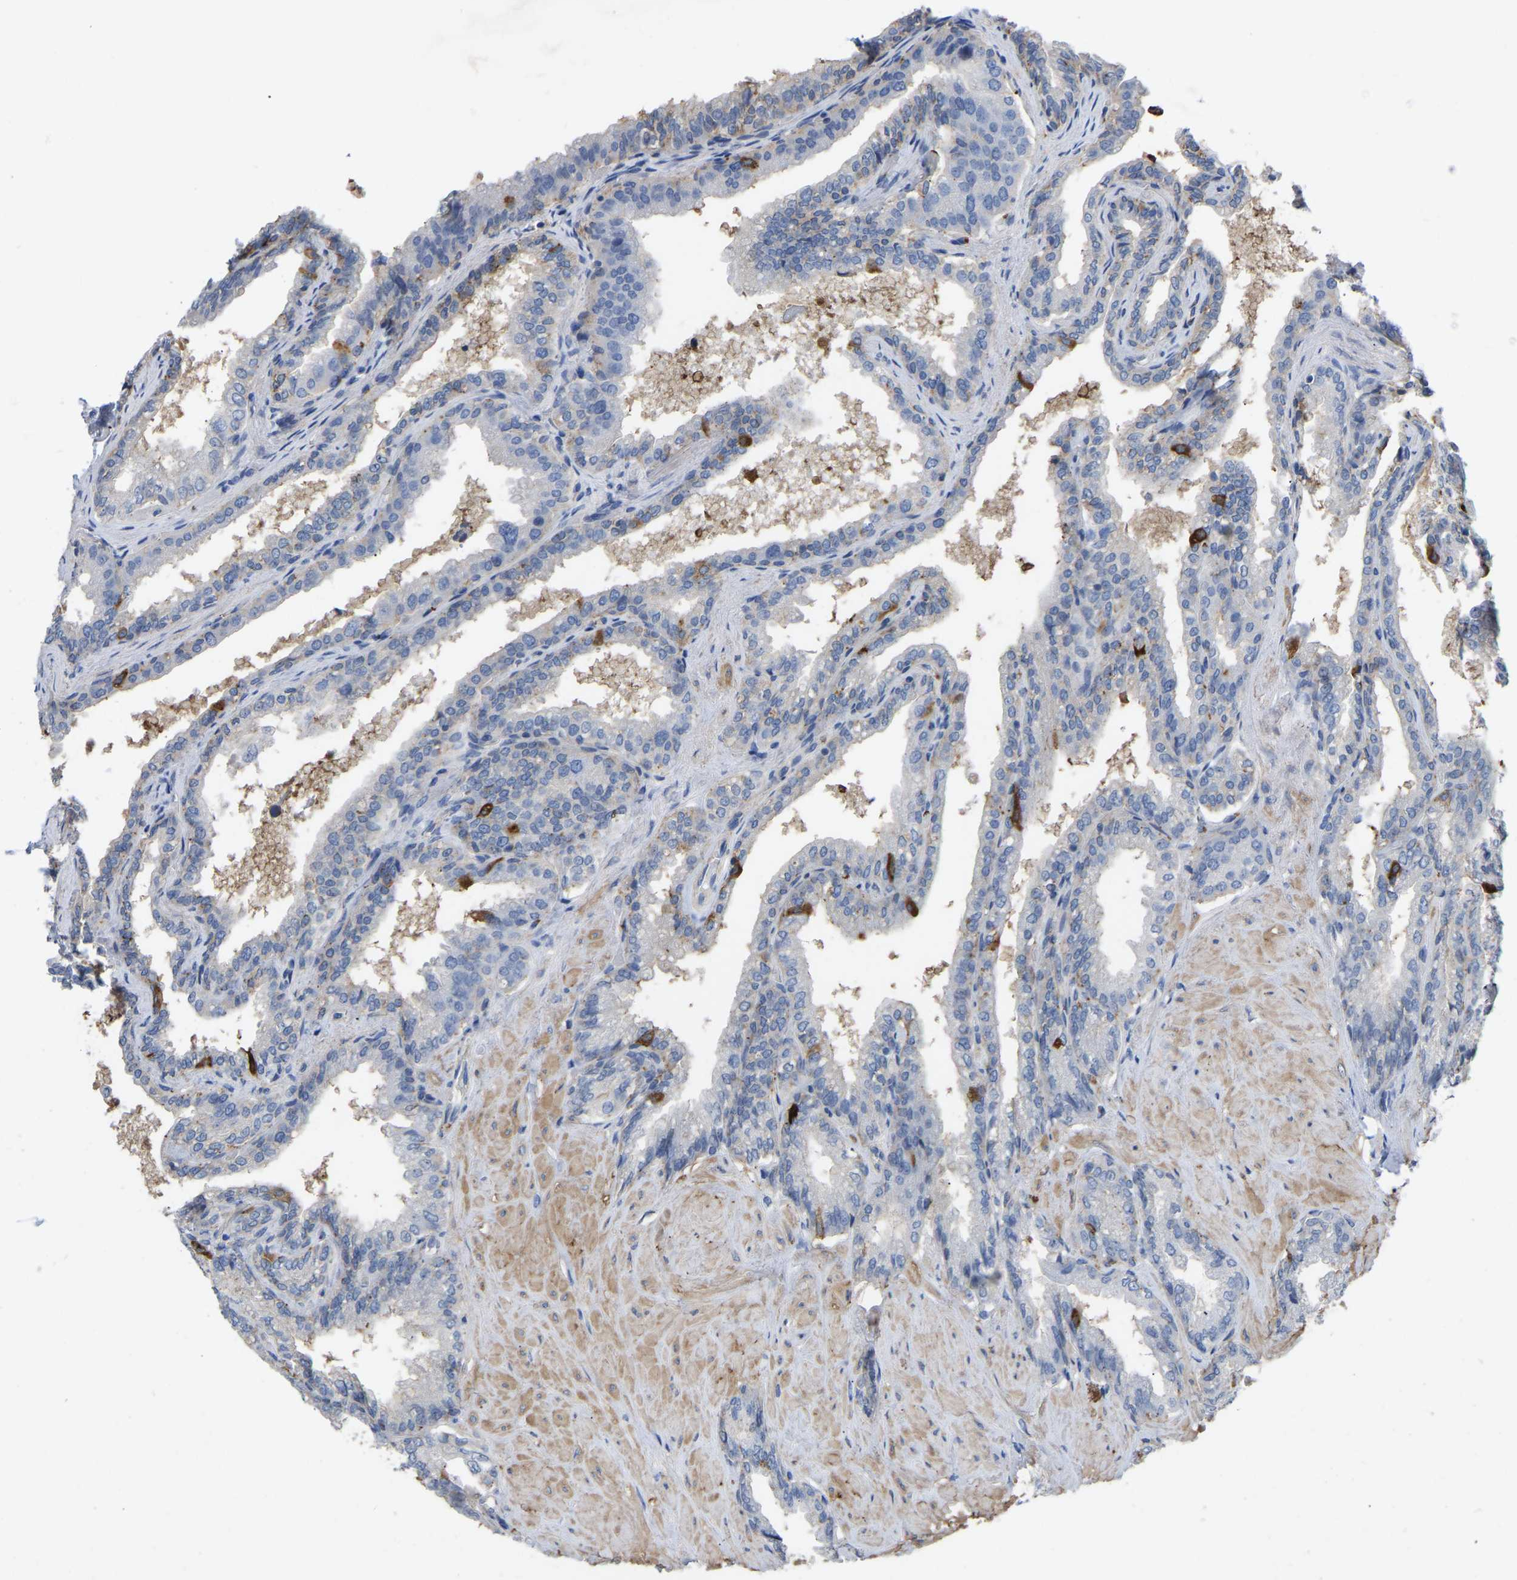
{"staining": {"intensity": "strong", "quantity": "<25%", "location": "cytoplasmic/membranous"}, "tissue": "seminal vesicle", "cell_type": "Glandular cells", "image_type": "normal", "snomed": [{"axis": "morphology", "description": "Normal tissue, NOS"}, {"axis": "topography", "description": "Seminal veicle"}], "caption": "Seminal vesicle stained with DAB IHC reveals medium levels of strong cytoplasmic/membranous expression in approximately <25% of glandular cells. (DAB (3,3'-diaminobenzidine) IHC with brightfield microscopy, high magnification).", "gene": "ZNF449", "patient": {"sex": "male", "age": 46}}